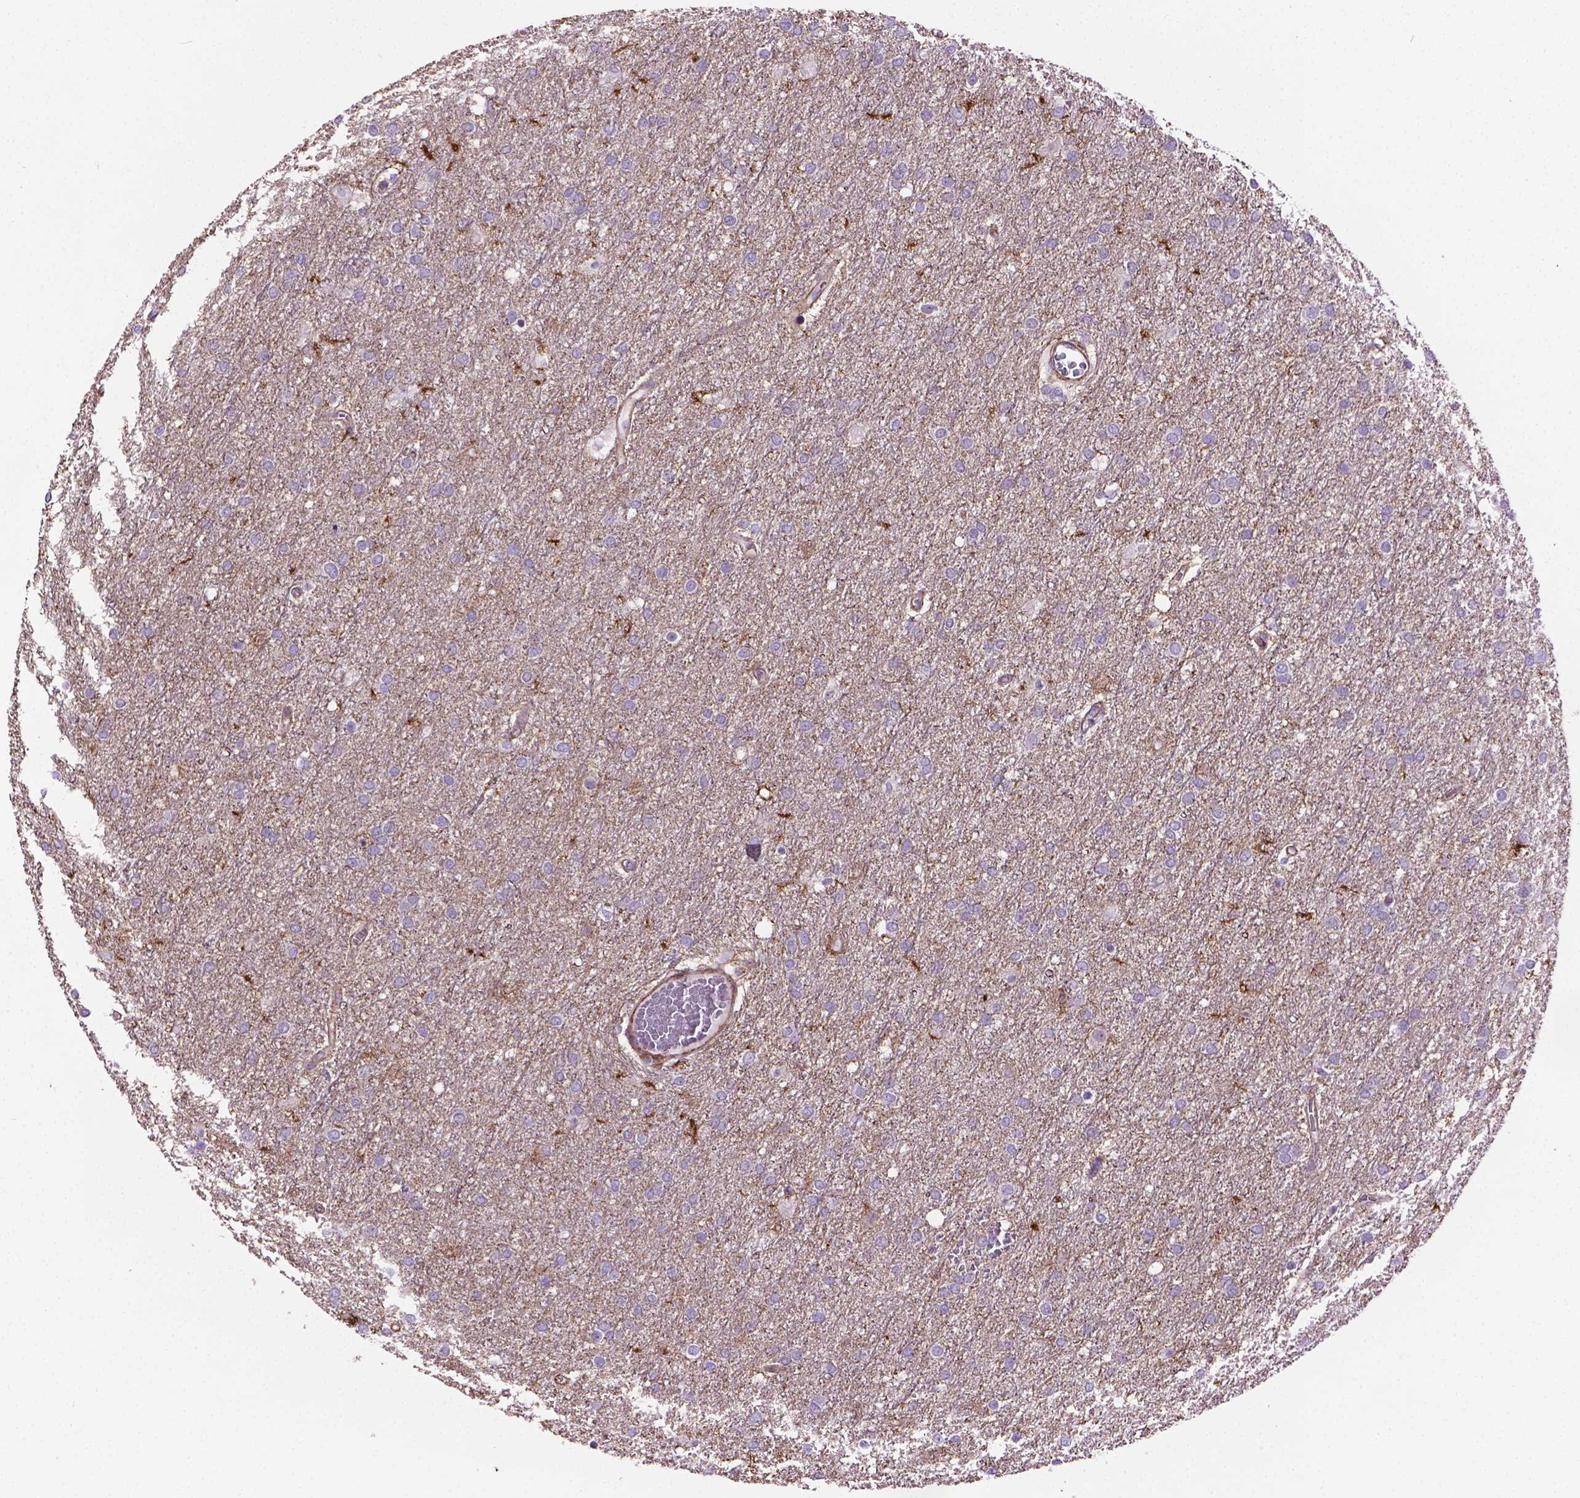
{"staining": {"intensity": "negative", "quantity": "none", "location": "none"}, "tissue": "glioma", "cell_type": "Tumor cells", "image_type": "cancer", "snomed": [{"axis": "morphology", "description": "Glioma, malignant, High grade"}, {"axis": "topography", "description": "Brain"}], "caption": "Immunohistochemical staining of malignant glioma (high-grade) shows no significant positivity in tumor cells. (DAB immunohistochemistry with hematoxylin counter stain).", "gene": "ACAD10", "patient": {"sex": "female", "age": 61}}